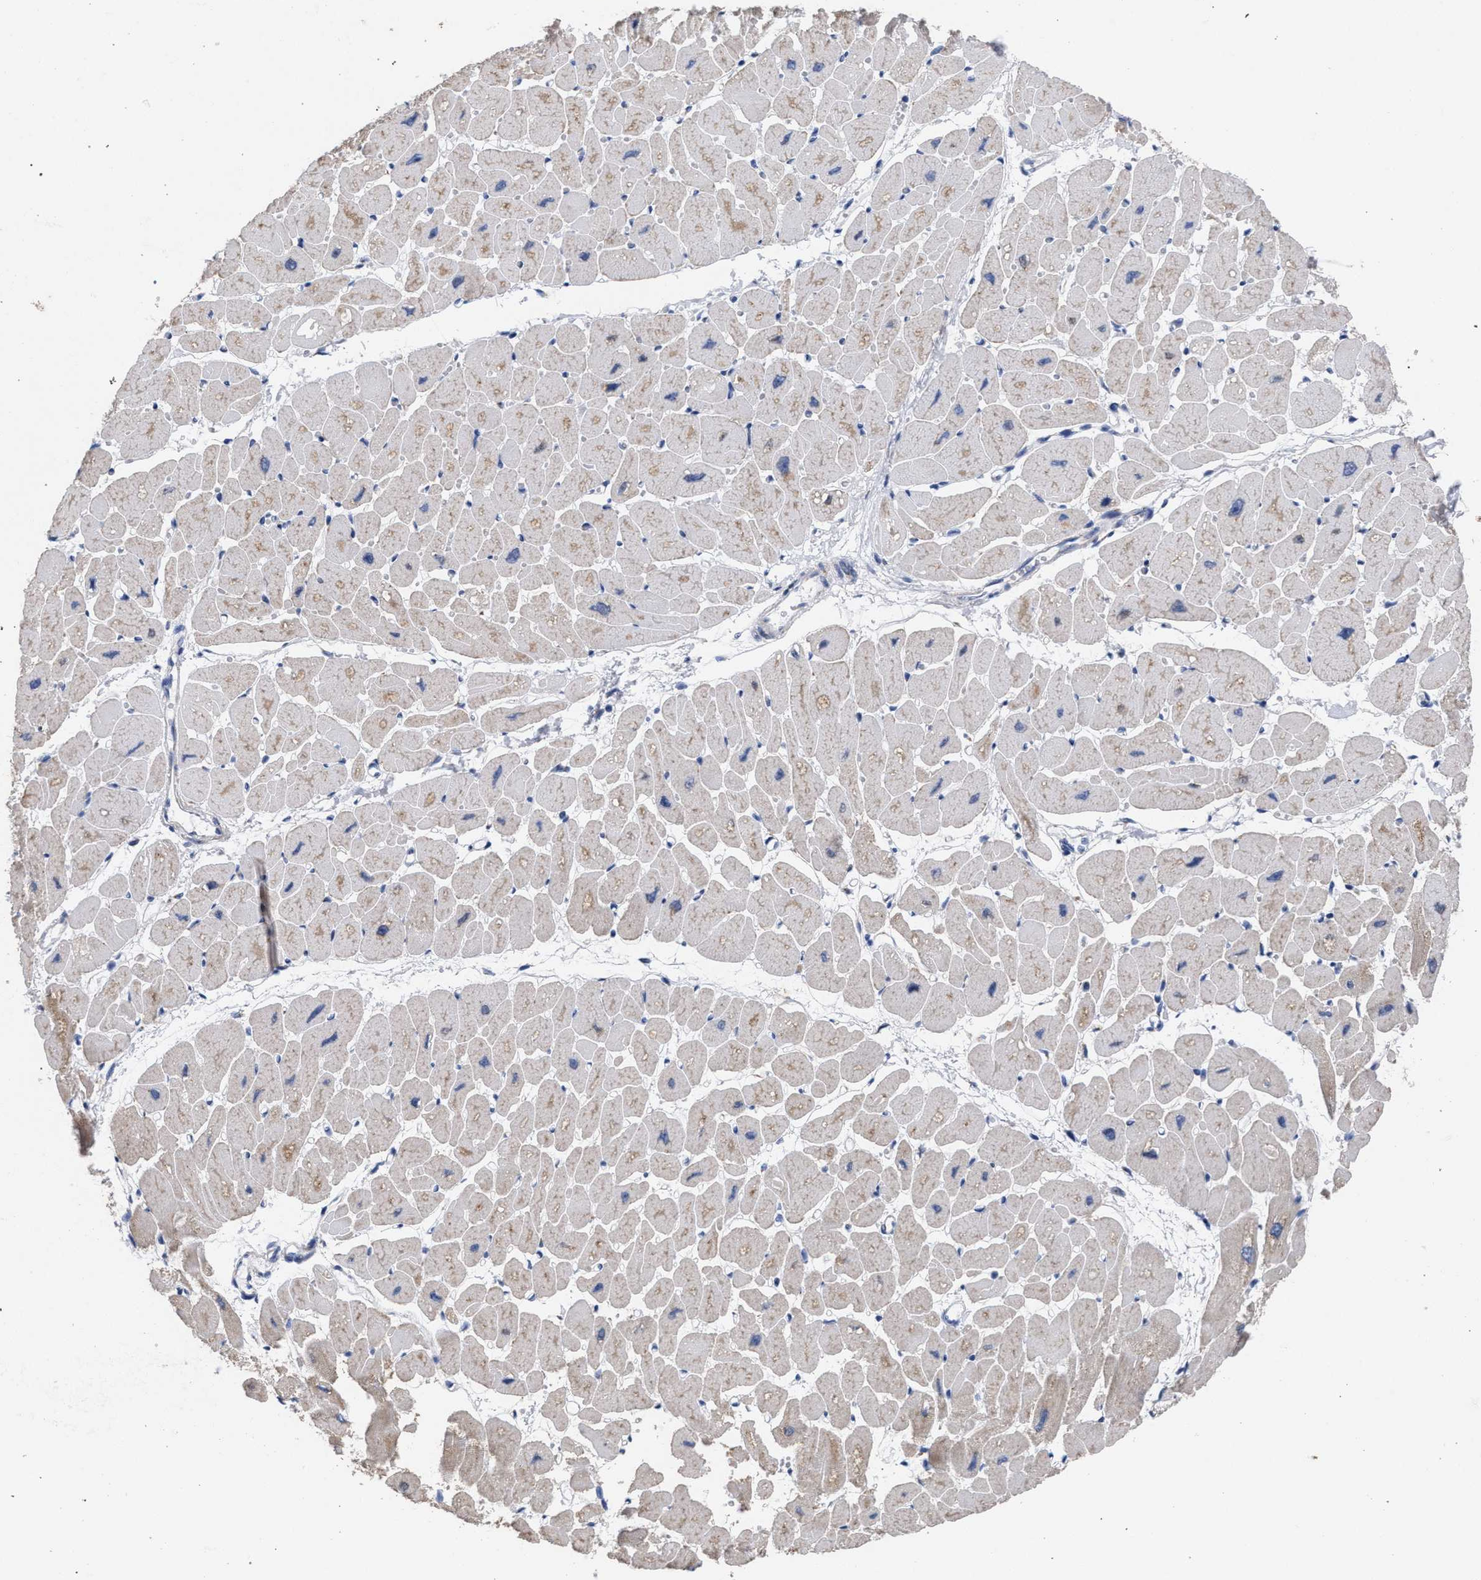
{"staining": {"intensity": "weak", "quantity": "25%-75%", "location": "cytoplasmic/membranous"}, "tissue": "heart muscle", "cell_type": "Cardiomyocytes", "image_type": "normal", "snomed": [{"axis": "morphology", "description": "Normal tissue, NOS"}, {"axis": "topography", "description": "Heart"}], "caption": "An image showing weak cytoplasmic/membranous staining in about 25%-75% of cardiomyocytes in normal heart muscle, as visualized by brown immunohistochemical staining.", "gene": "GOLGA2", "patient": {"sex": "female", "age": 54}}